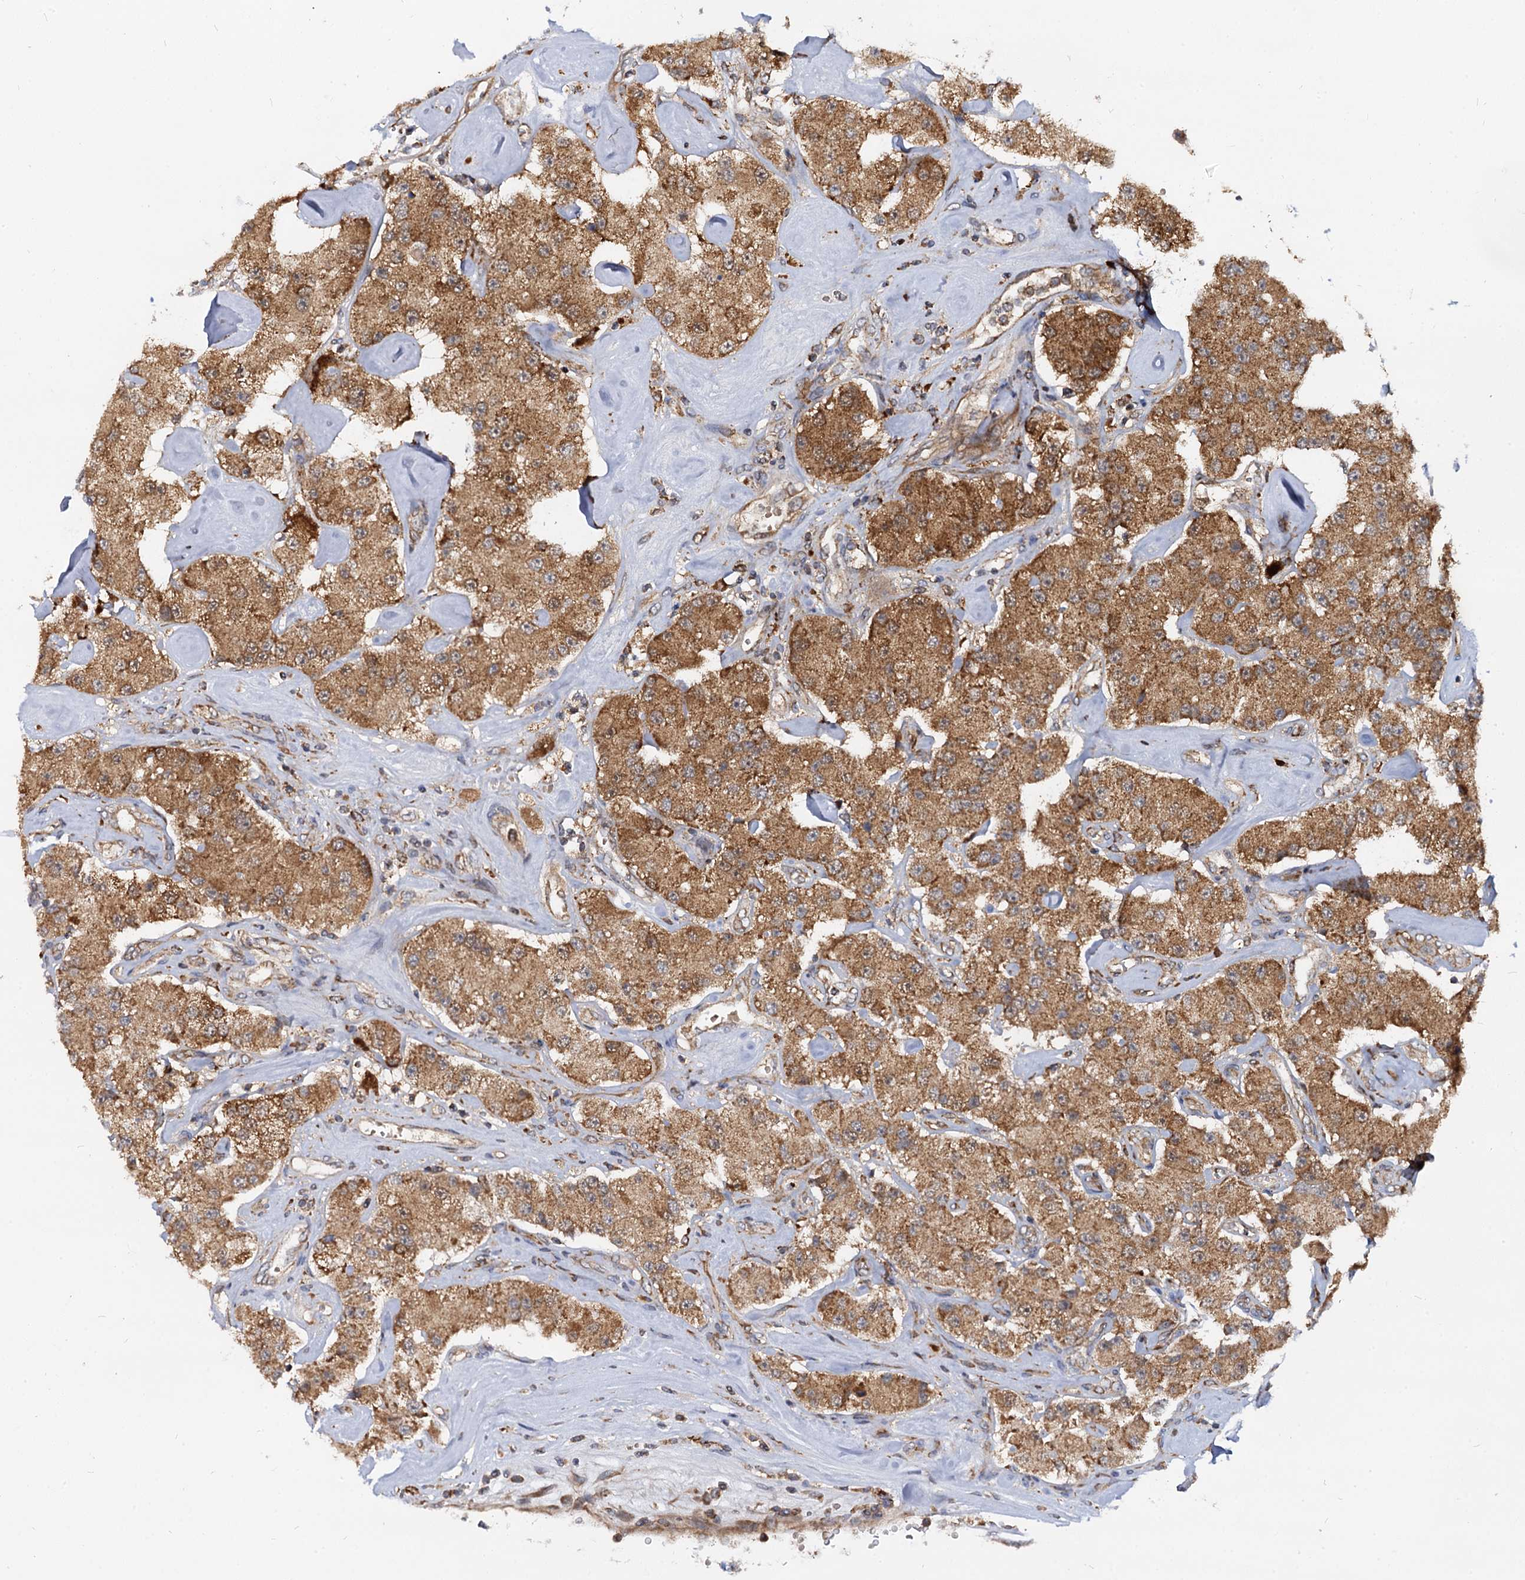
{"staining": {"intensity": "moderate", "quantity": ">75%", "location": "cytoplasmic/membranous"}, "tissue": "carcinoid", "cell_type": "Tumor cells", "image_type": "cancer", "snomed": [{"axis": "morphology", "description": "Carcinoid, malignant, NOS"}, {"axis": "topography", "description": "Pancreas"}], "caption": "Tumor cells reveal medium levels of moderate cytoplasmic/membranous positivity in approximately >75% of cells in human malignant carcinoid.", "gene": "UFM1", "patient": {"sex": "male", "age": 41}}